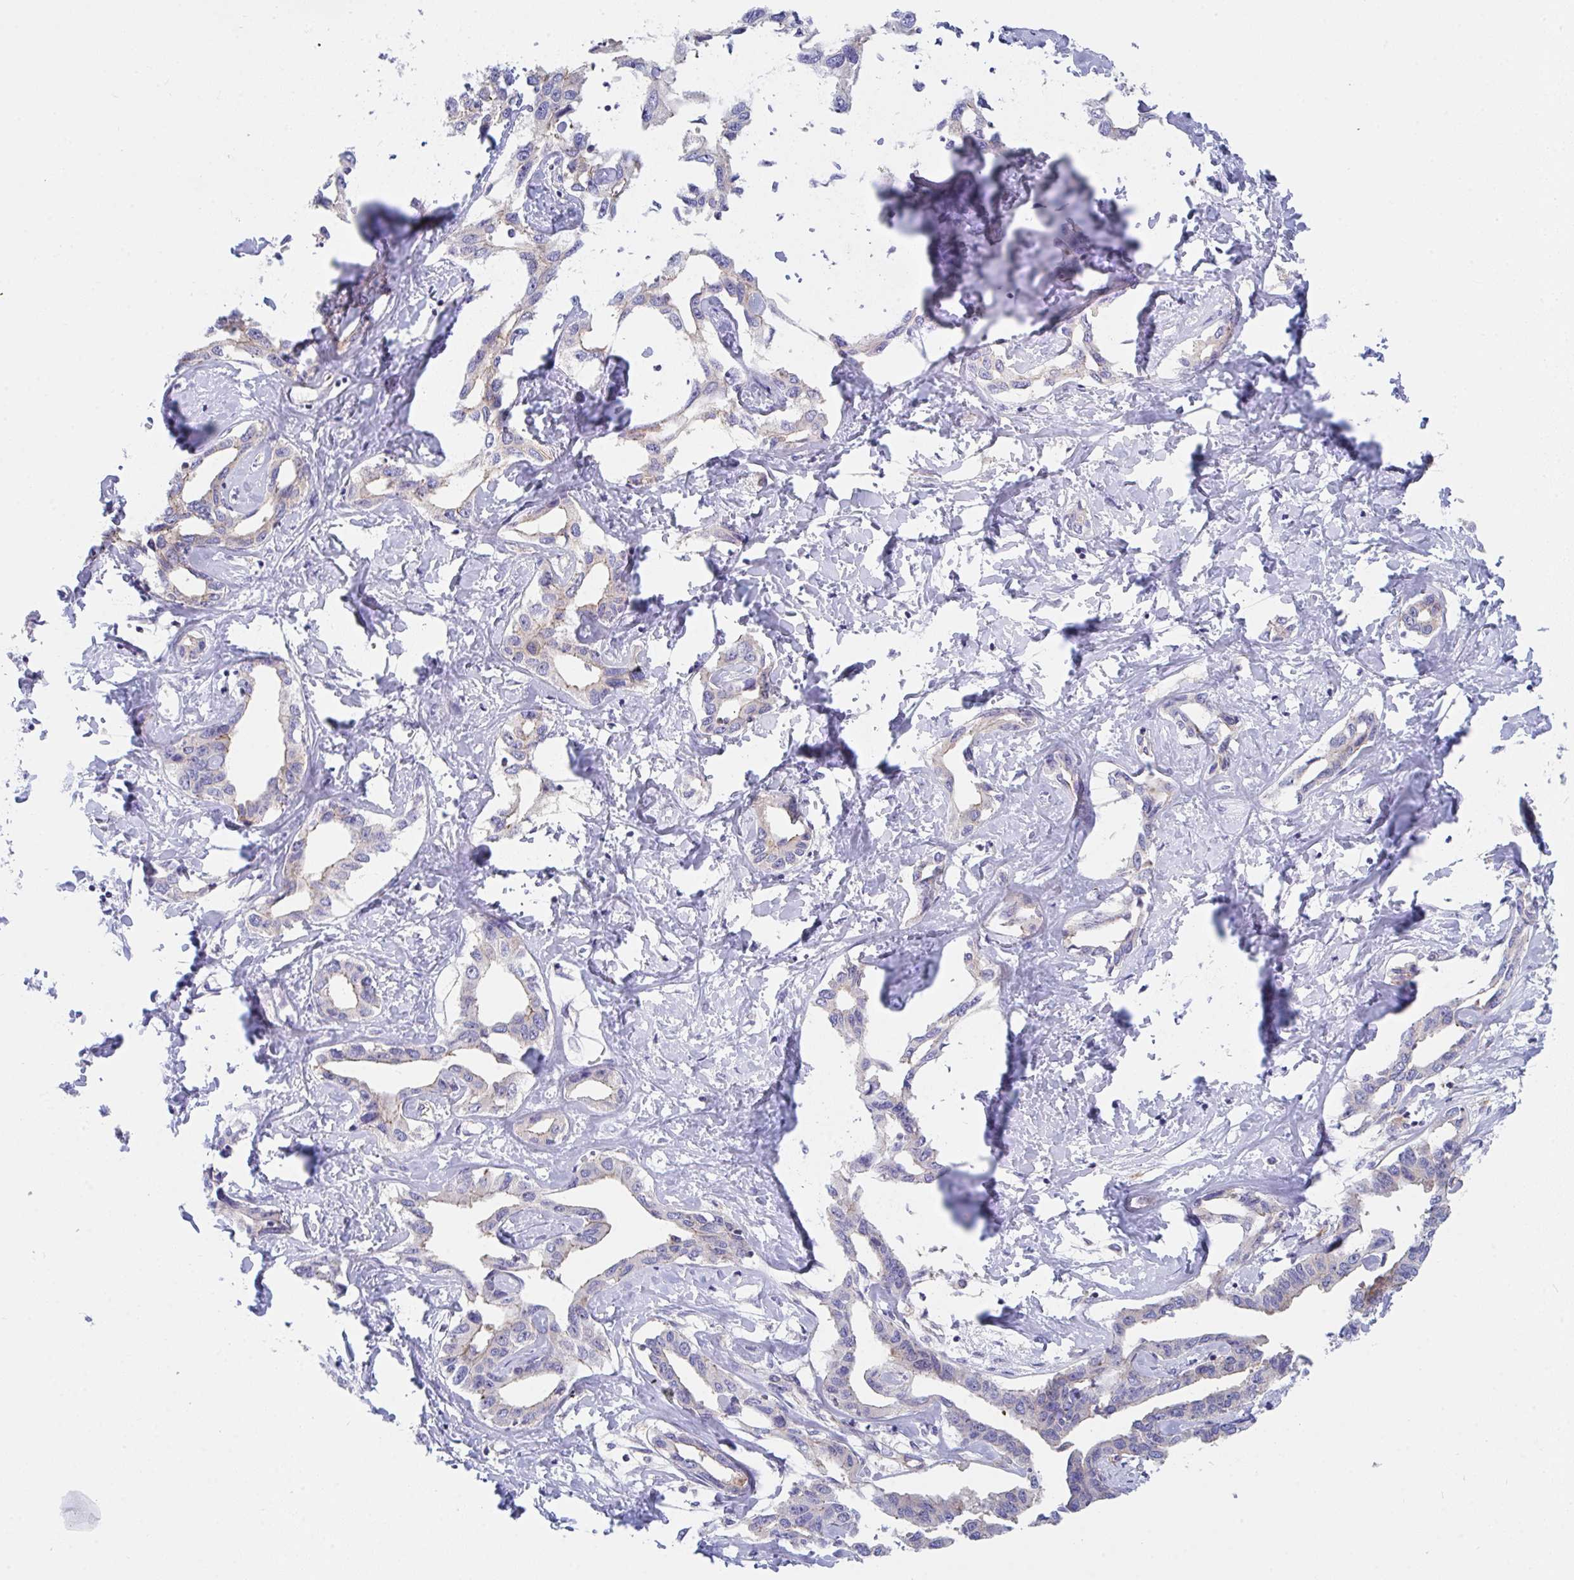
{"staining": {"intensity": "weak", "quantity": "<25%", "location": "cytoplasmic/membranous"}, "tissue": "liver cancer", "cell_type": "Tumor cells", "image_type": "cancer", "snomed": [{"axis": "morphology", "description": "Cholangiocarcinoma"}, {"axis": "topography", "description": "Liver"}], "caption": "DAB (3,3'-diaminobenzidine) immunohistochemical staining of liver cholangiocarcinoma reveals no significant staining in tumor cells.", "gene": "P2RX3", "patient": {"sex": "male", "age": 59}}